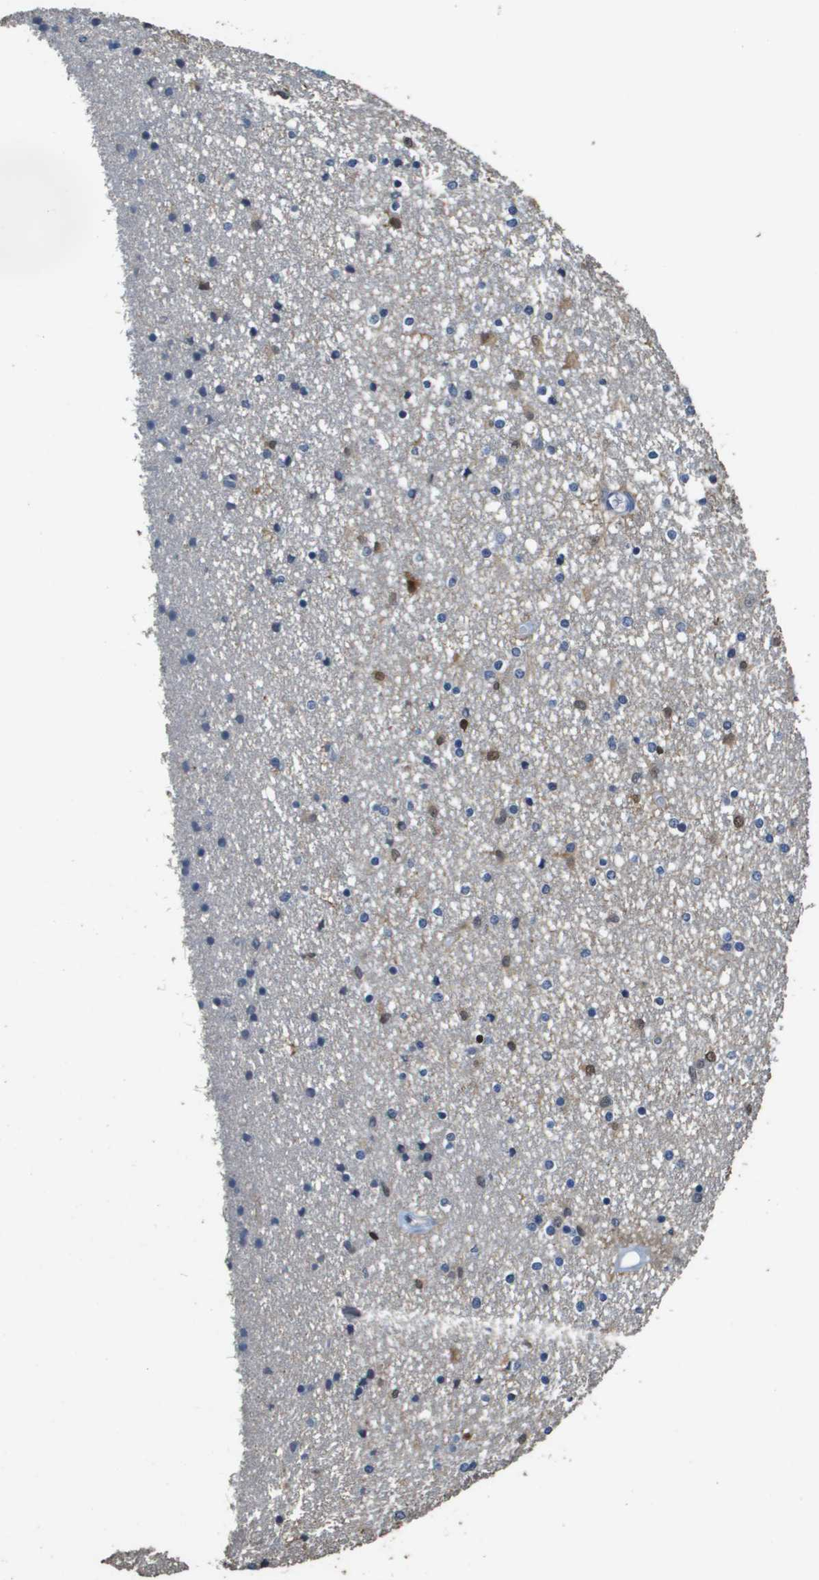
{"staining": {"intensity": "strong", "quantity": "25%-75%", "location": "cytoplasmic/membranous,nuclear"}, "tissue": "caudate", "cell_type": "Glial cells", "image_type": "normal", "snomed": [{"axis": "morphology", "description": "Normal tissue, NOS"}, {"axis": "topography", "description": "Lateral ventricle wall"}], "caption": "Immunohistochemistry micrograph of unremarkable human caudate stained for a protein (brown), which shows high levels of strong cytoplasmic/membranous,nuclear staining in about 25%-75% of glial cells.", "gene": "MT3", "patient": {"sex": "female", "age": 54}}